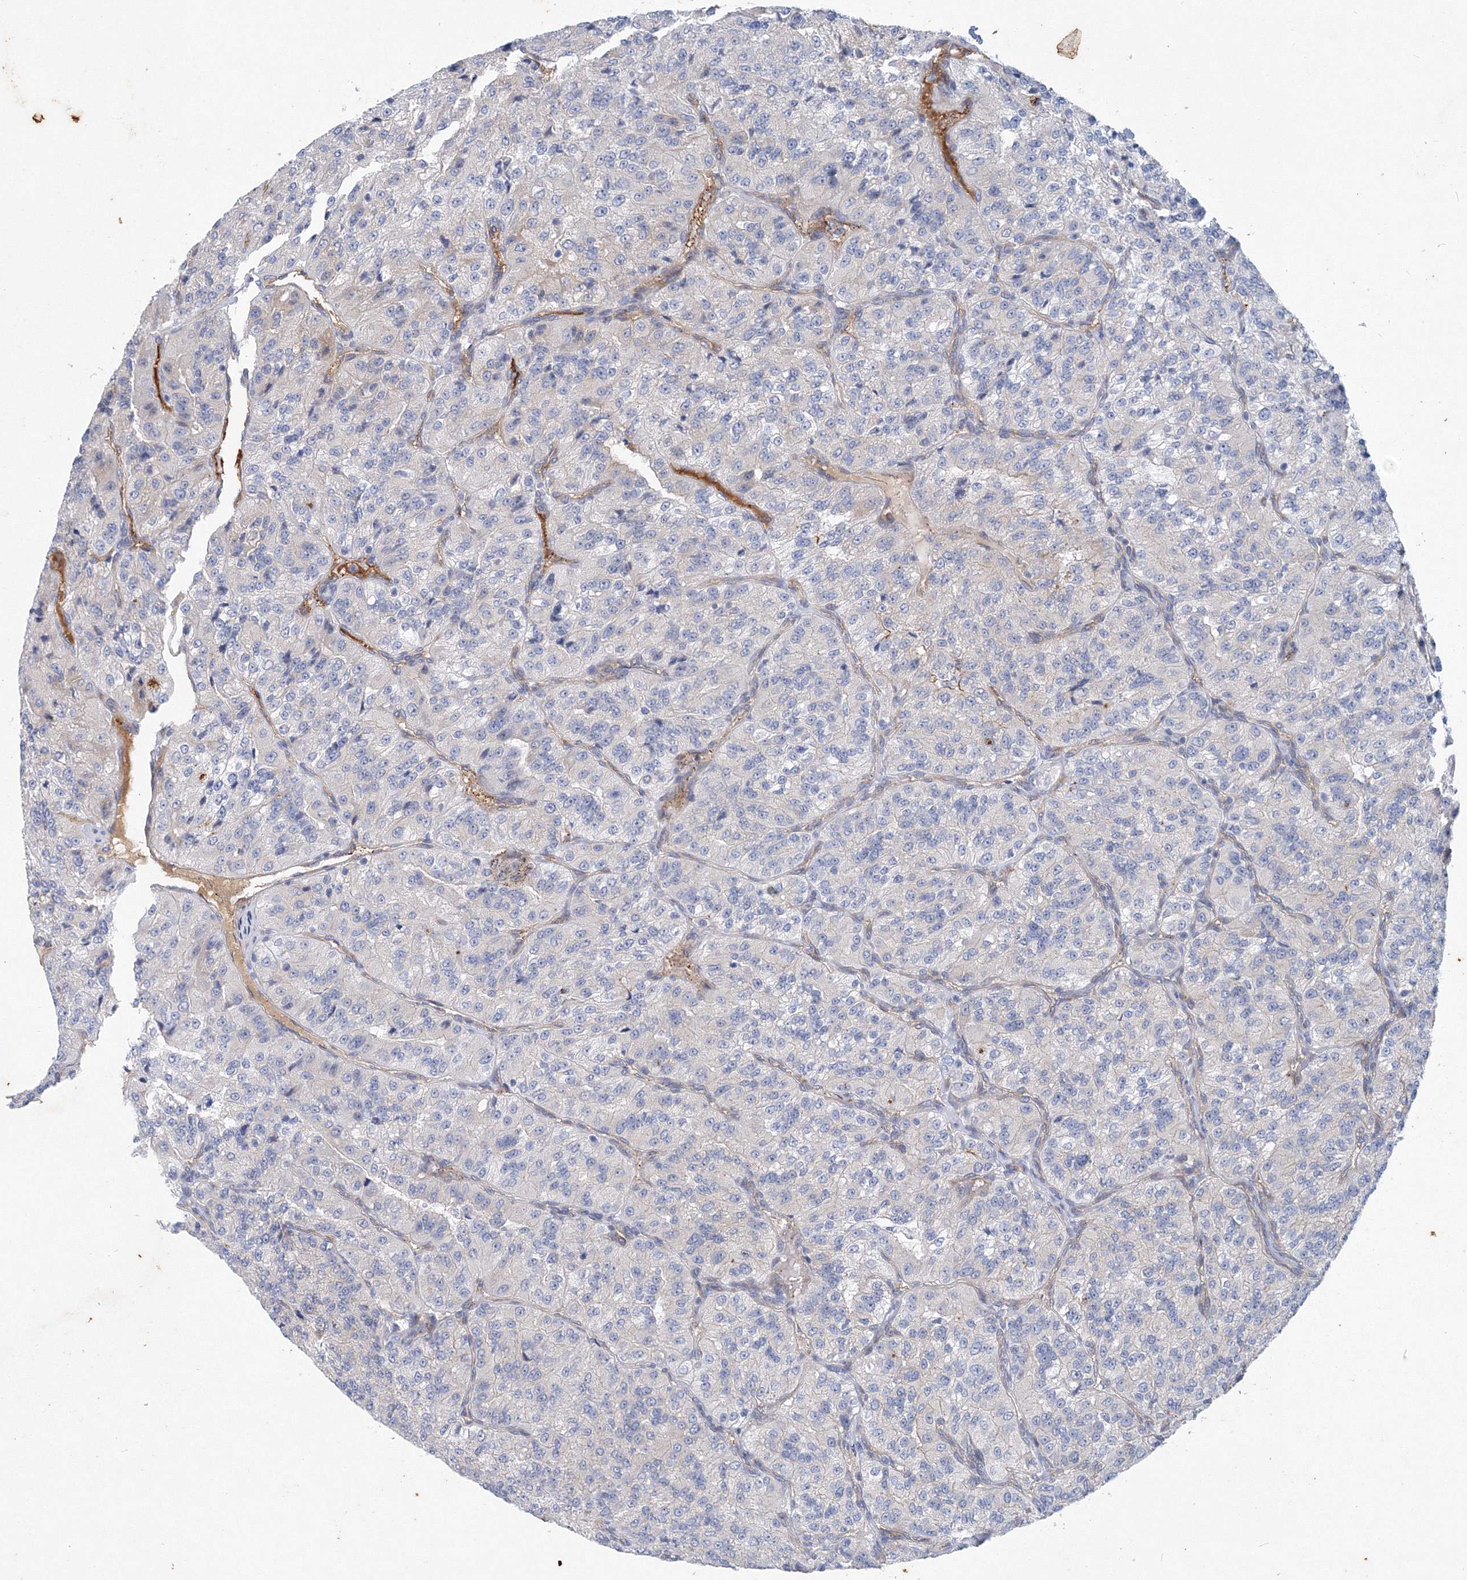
{"staining": {"intensity": "negative", "quantity": "none", "location": "none"}, "tissue": "renal cancer", "cell_type": "Tumor cells", "image_type": "cancer", "snomed": [{"axis": "morphology", "description": "Adenocarcinoma, NOS"}, {"axis": "topography", "description": "Kidney"}], "caption": "High power microscopy image of an IHC photomicrograph of renal cancer (adenocarcinoma), revealing no significant positivity in tumor cells. Nuclei are stained in blue.", "gene": "TANC1", "patient": {"sex": "female", "age": 63}}